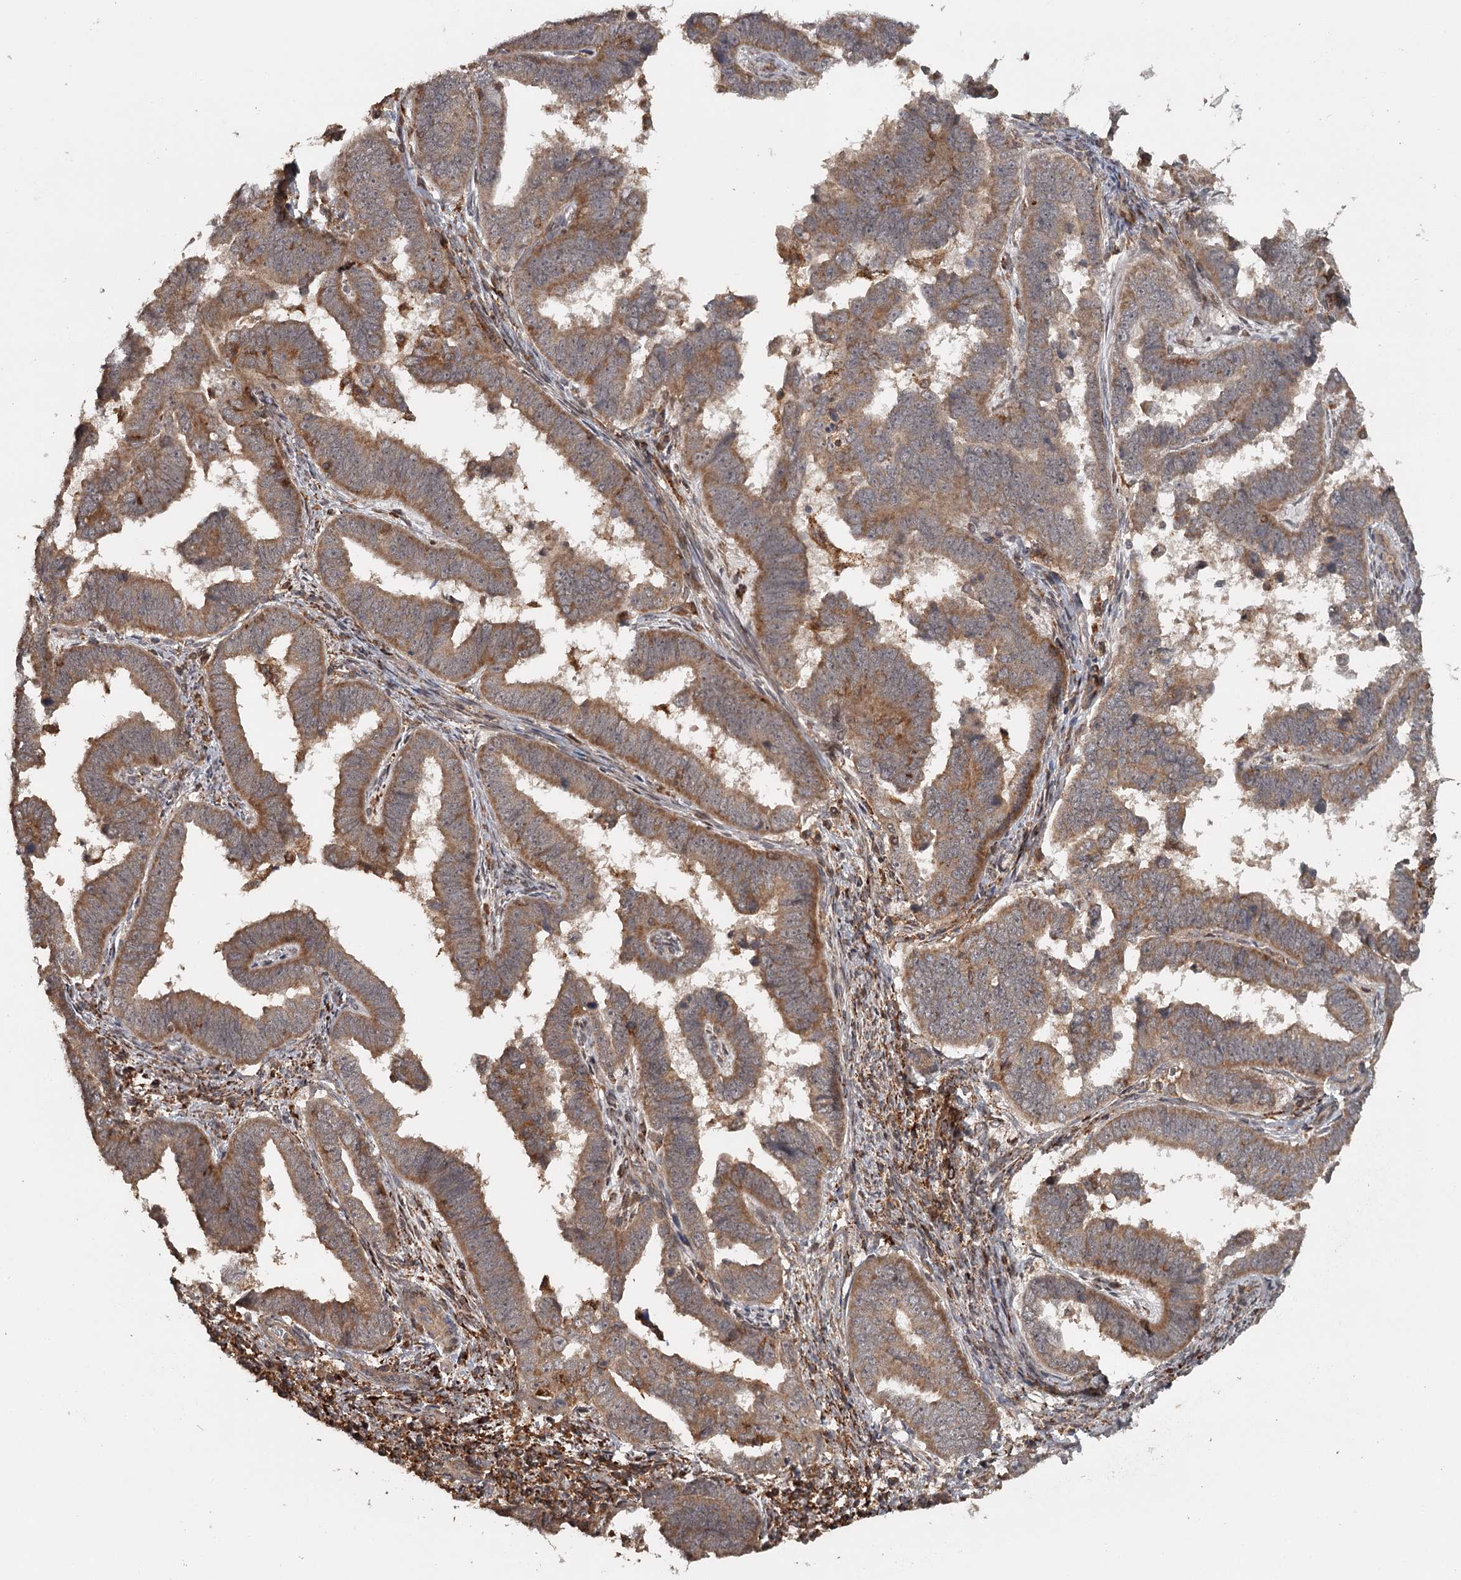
{"staining": {"intensity": "moderate", "quantity": ">75%", "location": "cytoplasmic/membranous"}, "tissue": "endometrial cancer", "cell_type": "Tumor cells", "image_type": "cancer", "snomed": [{"axis": "morphology", "description": "Adenocarcinoma, NOS"}, {"axis": "topography", "description": "Endometrium"}], "caption": "Immunohistochemical staining of endometrial cancer shows moderate cytoplasmic/membranous protein positivity in about >75% of tumor cells.", "gene": "FAXC", "patient": {"sex": "female", "age": 75}}